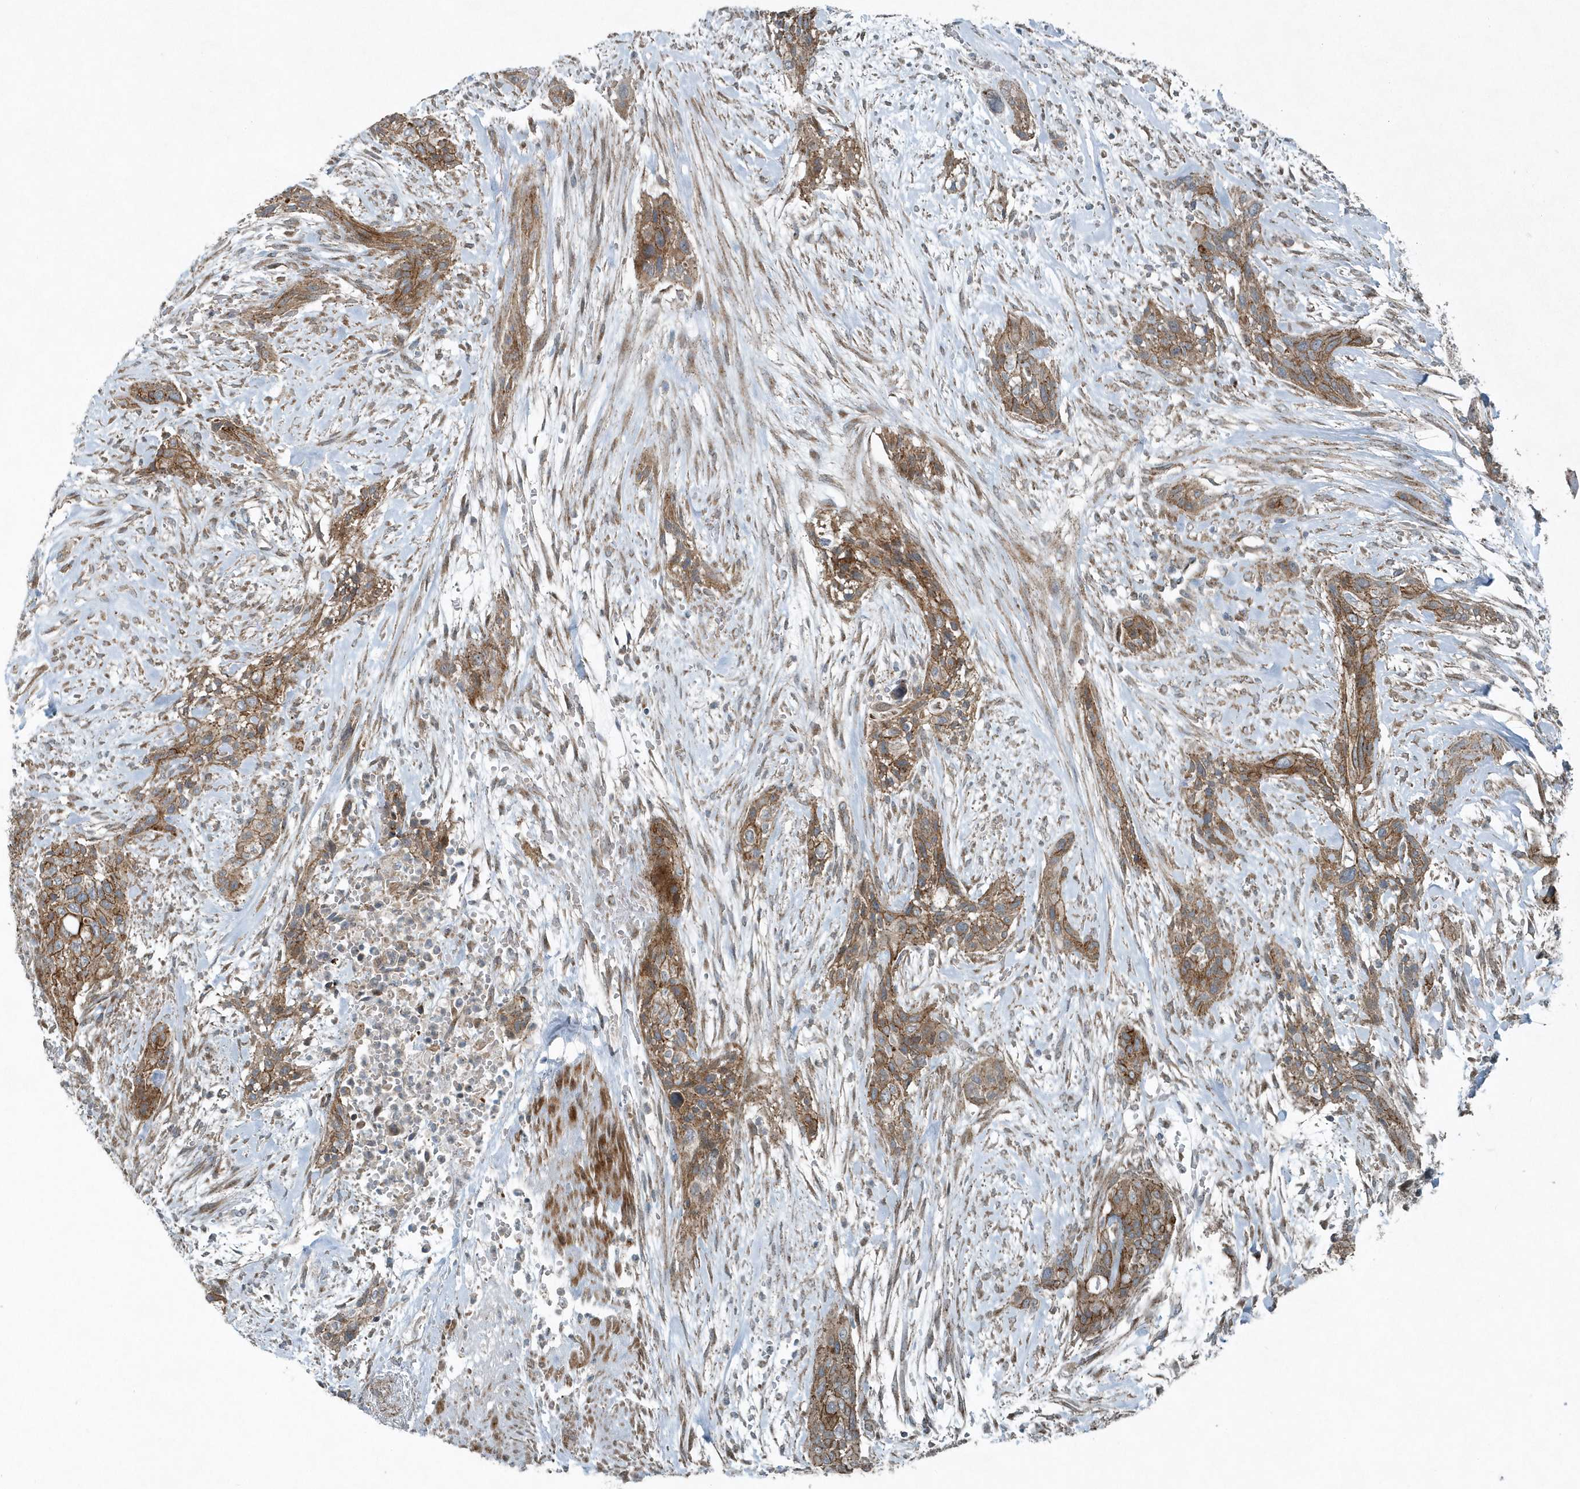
{"staining": {"intensity": "moderate", "quantity": ">75%", "location": "cytoplasmic/membranous"}, "tissue": "urothelial cancer", "cell_type": "Tumor cells", "image_type": "cancer", "snomed": [{"axis": "morphology", "description": "Urothelial carcinoma, High grade"}, {"axis": "topography", "description": "Urinary bladder"}], "caption": "Immunohistochemical staining of urothelial carcinoma (high-grade) shows medium levels of moderate cytoplasmic/membranous protein positivity in approximately >75% of tumor cells. (Brightfield microscopy of DAB IHC at high magnification).", "gene": "GCC2", "patient": {"sex": "male", "age": 35}}